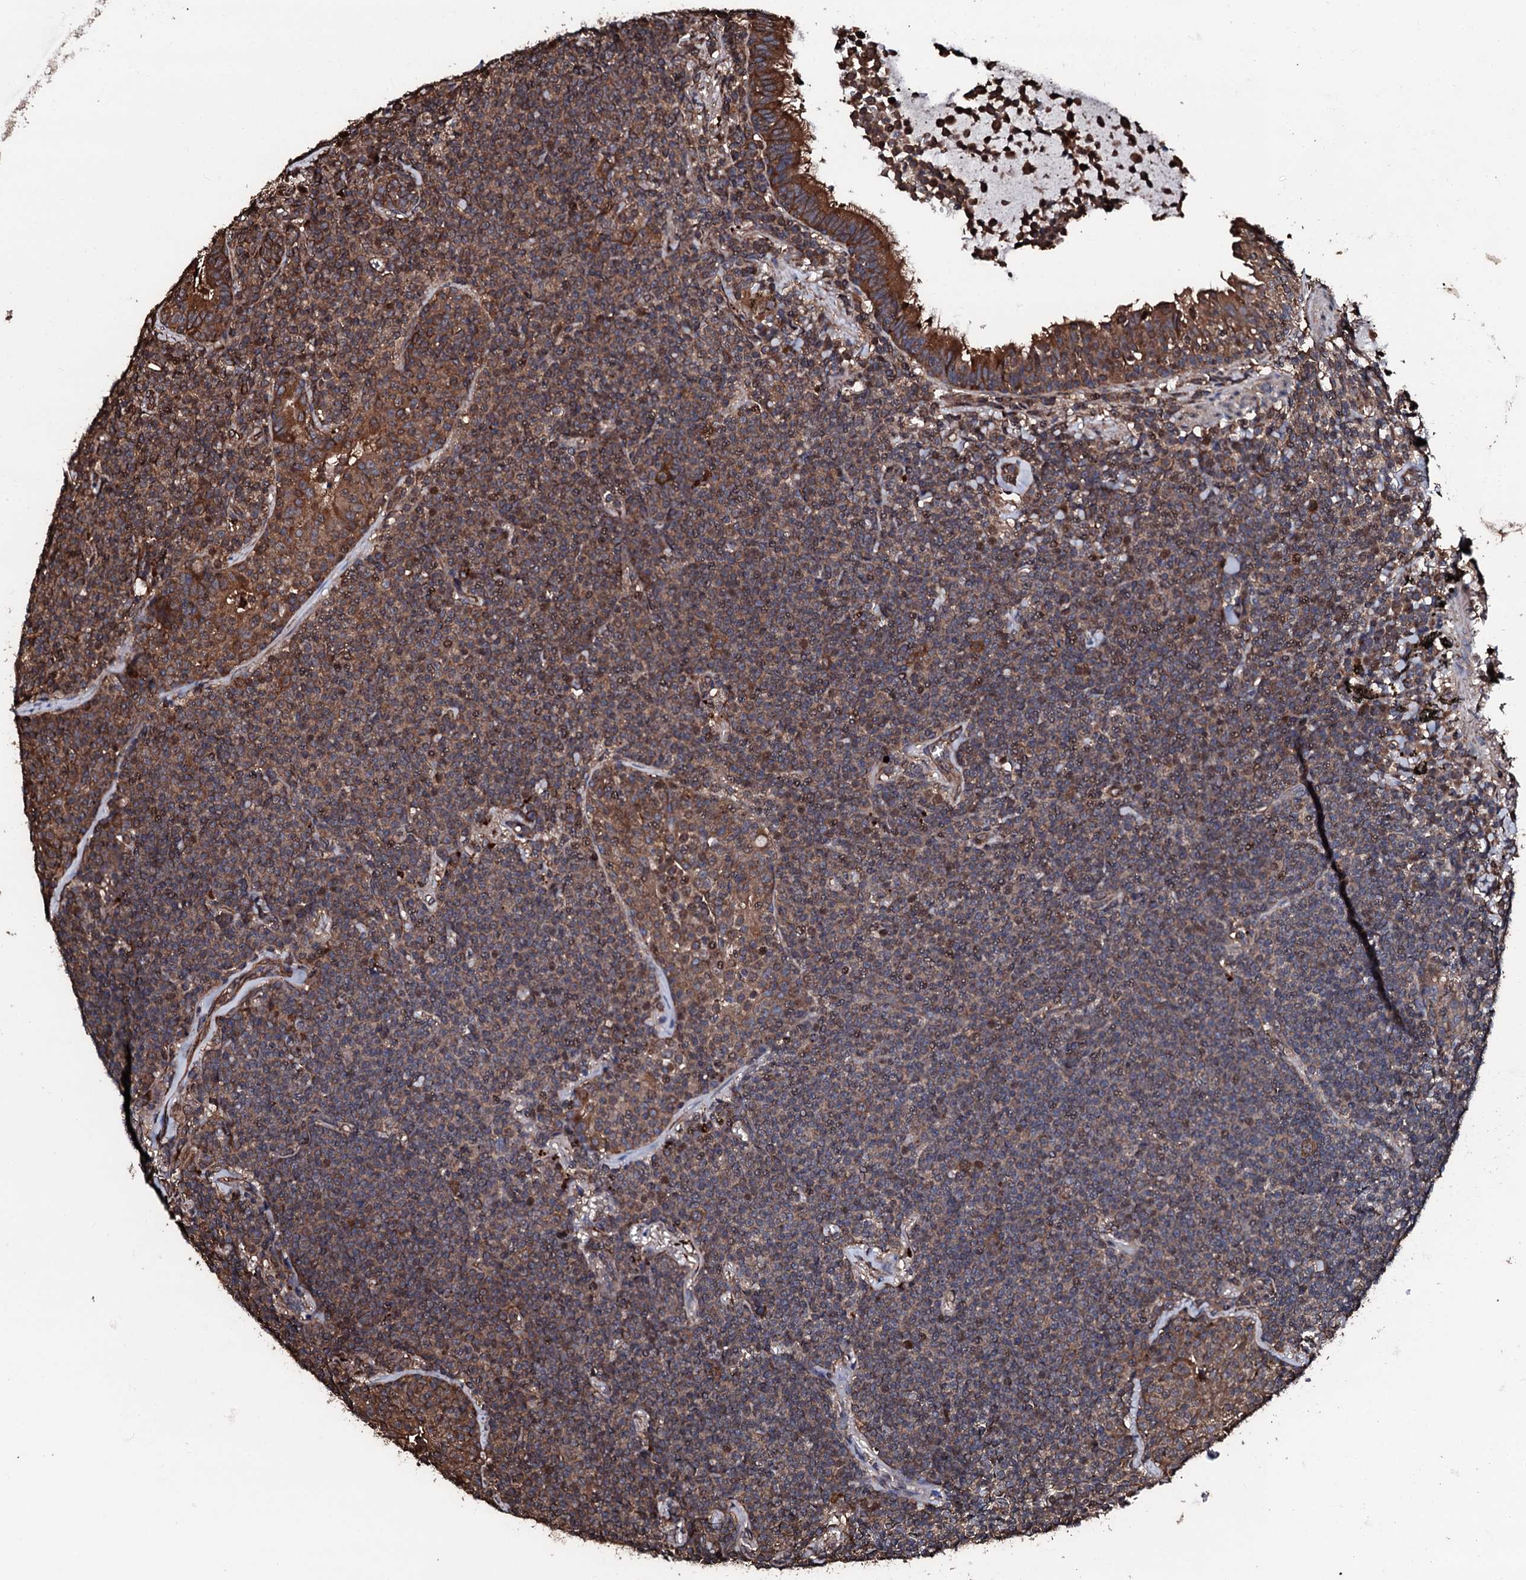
{"staining": {"intensity": "weak", "quantity": "<25%", "location": "cytoplasmic/membranous"}, "tissue": "lymphoma", "cell_type": "Tumor cells", "image_type": "cancer", "snomed": [{"axis": "morphology", "description": "Malignant lymphoma, non-Hodgkin's type, Low grade"}, {"axis": "topography", "description": "Lung"}], "caption": "Protein analysis of lymphoma shows no significant expression in tumor cells.", "gene": "CKAP5", "patient": {"sex": "female", "age": 71}}